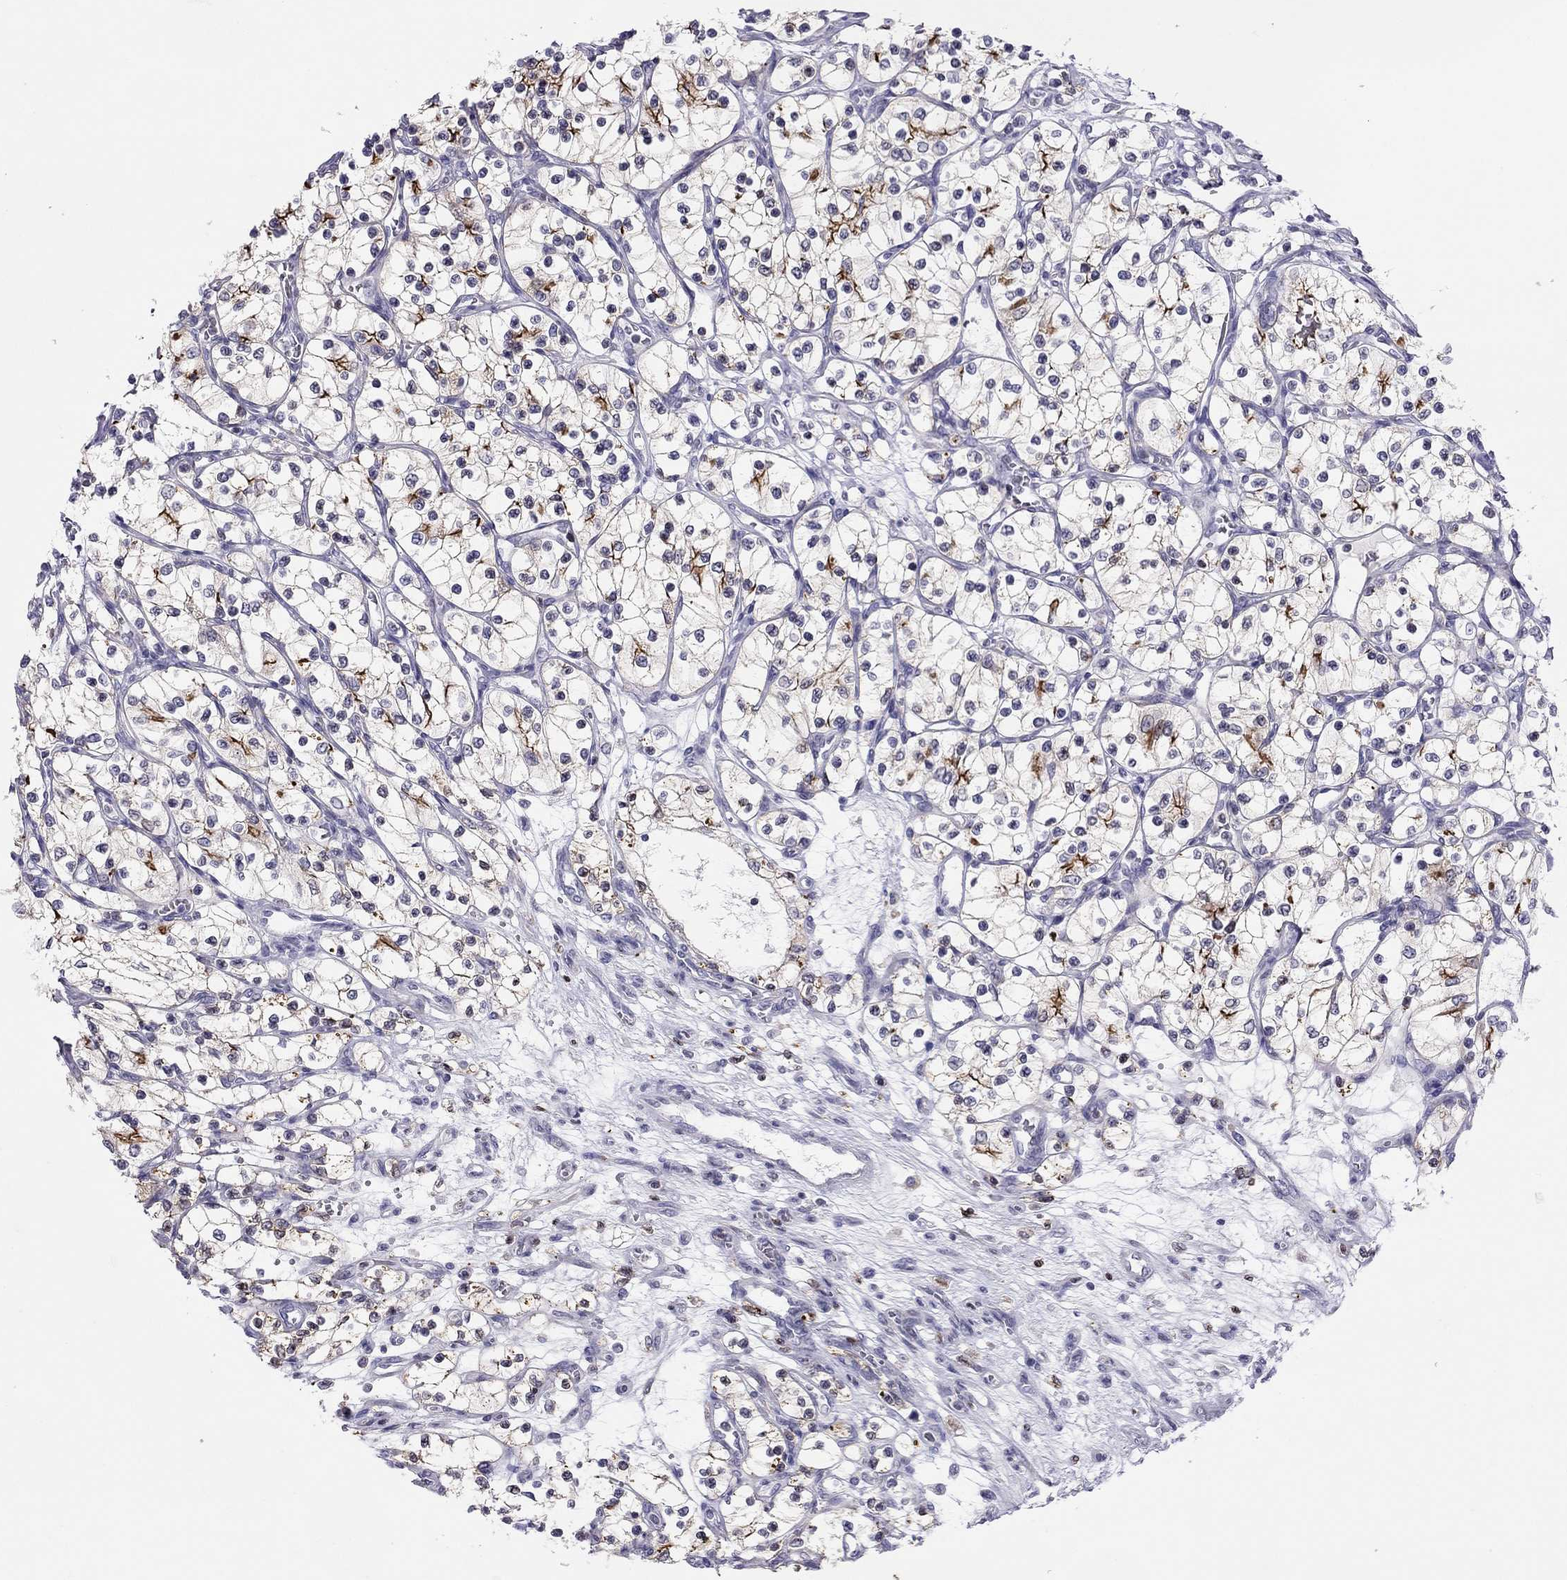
{"staining": {"intensity": "strong", "quantity": "<25%", "location": "cytoplasmic/membranous"}, "tissue": "renal cancer", "cell_type": "Tumor cells", "image_type": "cancer", "snomed": [{"axis": "morphology", "description": "Adenocarcinoma, NOS"}, {"axis": "topography", "description": "Kidney"}], "caption": "Immunohistochemistry of renal cancer shows medium levels of strong cytoplasmic/membranous expression in about <25% of tumor cells. Ihc stains the protein of interest in brown and the nuclei are stained blue.", "gene": "SLC46A2", "patient": {"sex": "female", "age": 69}}